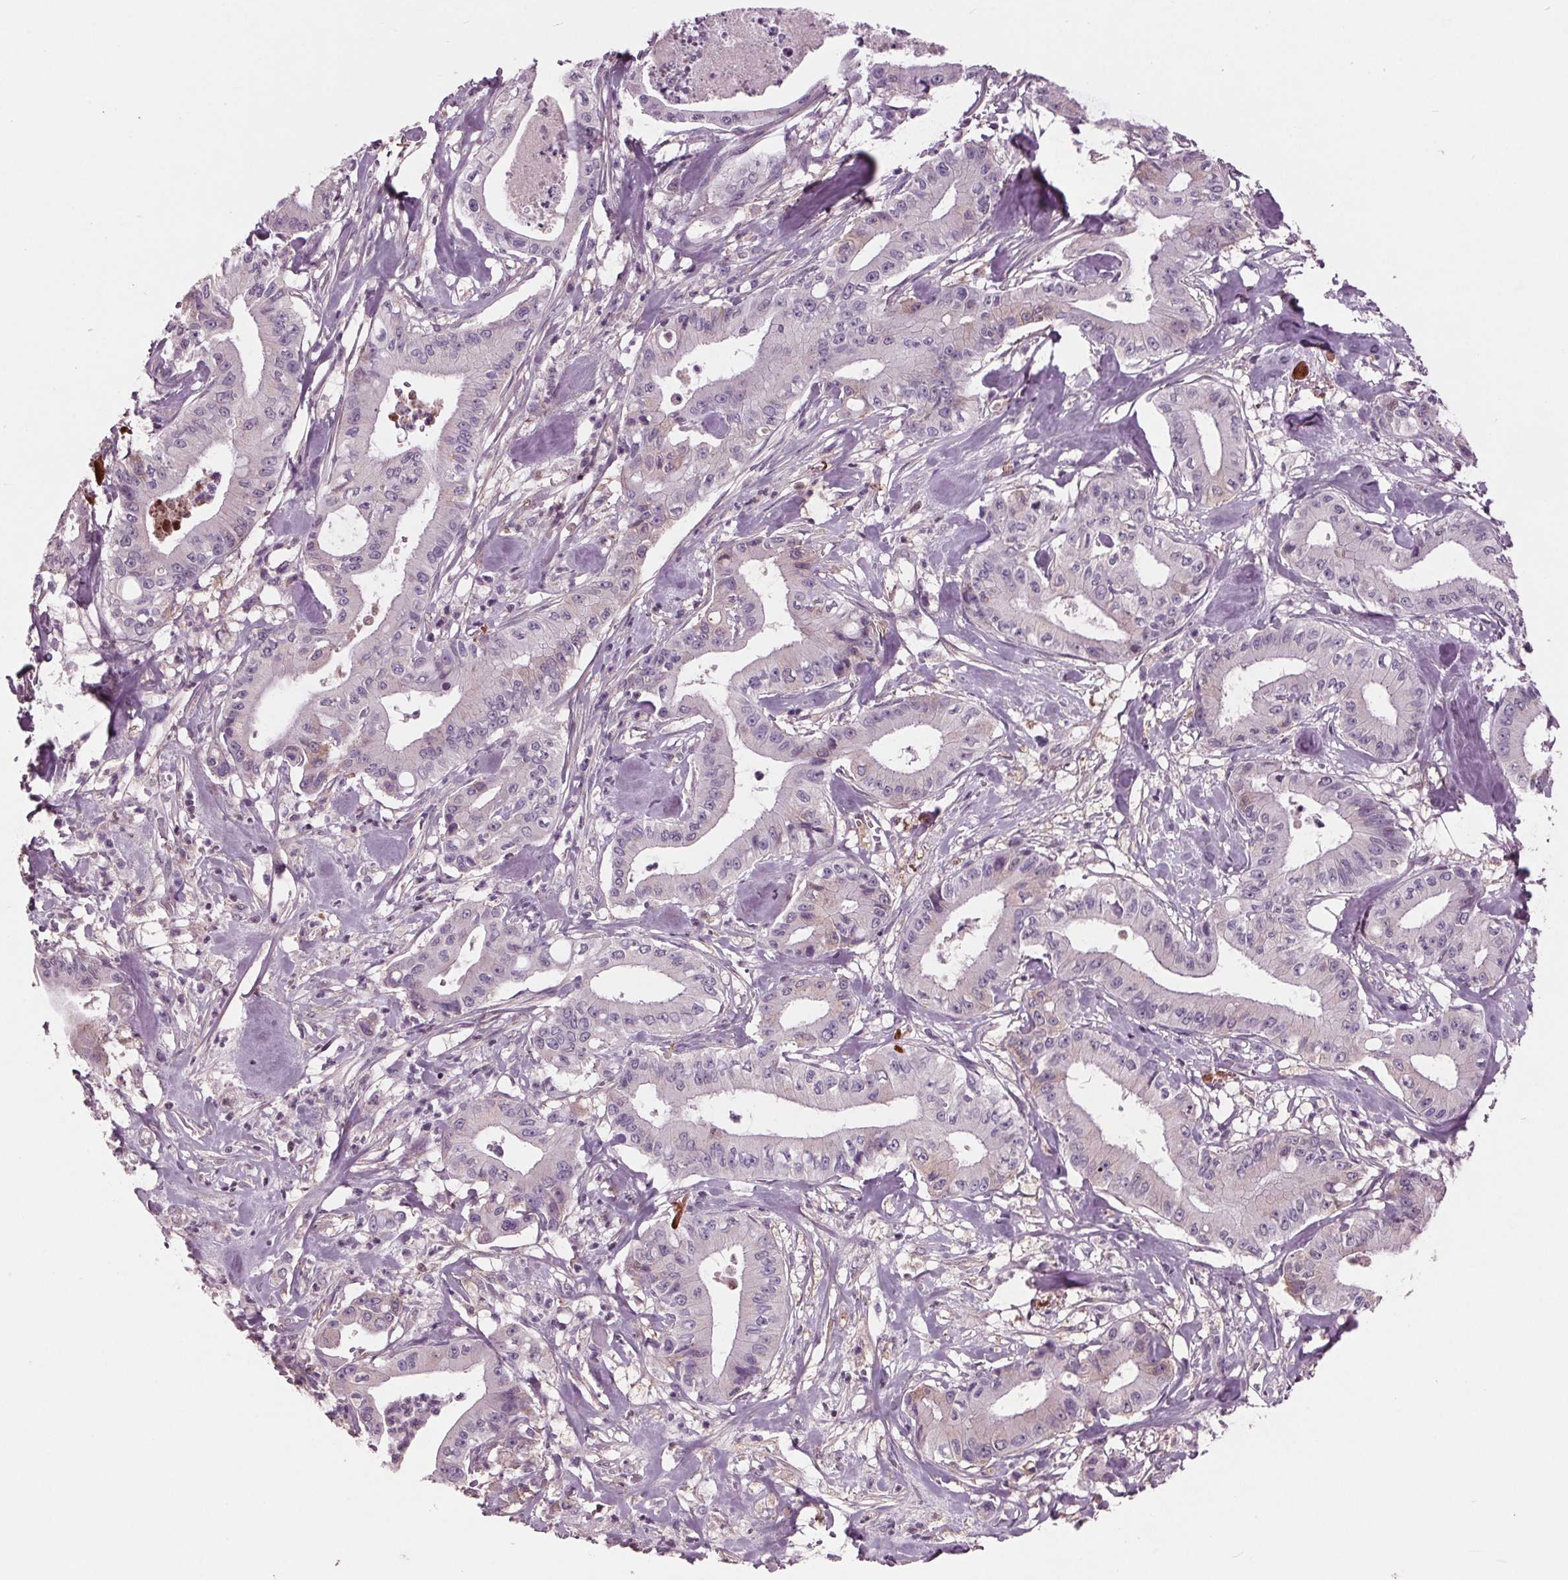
{"staining": {"intensity": "negative", "quantity": "none", "location": "none"}, "tissue": "pancreatic cancer", "cell_type": "Tumor cells", "image_type": "cancer", "snomed": [{"axis": "morphology", "description": "Adenocarcinoma, NOS"}, {"axis": "topography", "description": "Pancreas"}], "caption": "Histopathology image shows no protein staining in tumor cells of adenocarcinoma (pancreatic) tissue.", "gene": "C6", "patient": {"sex": "male", "age": 71}}